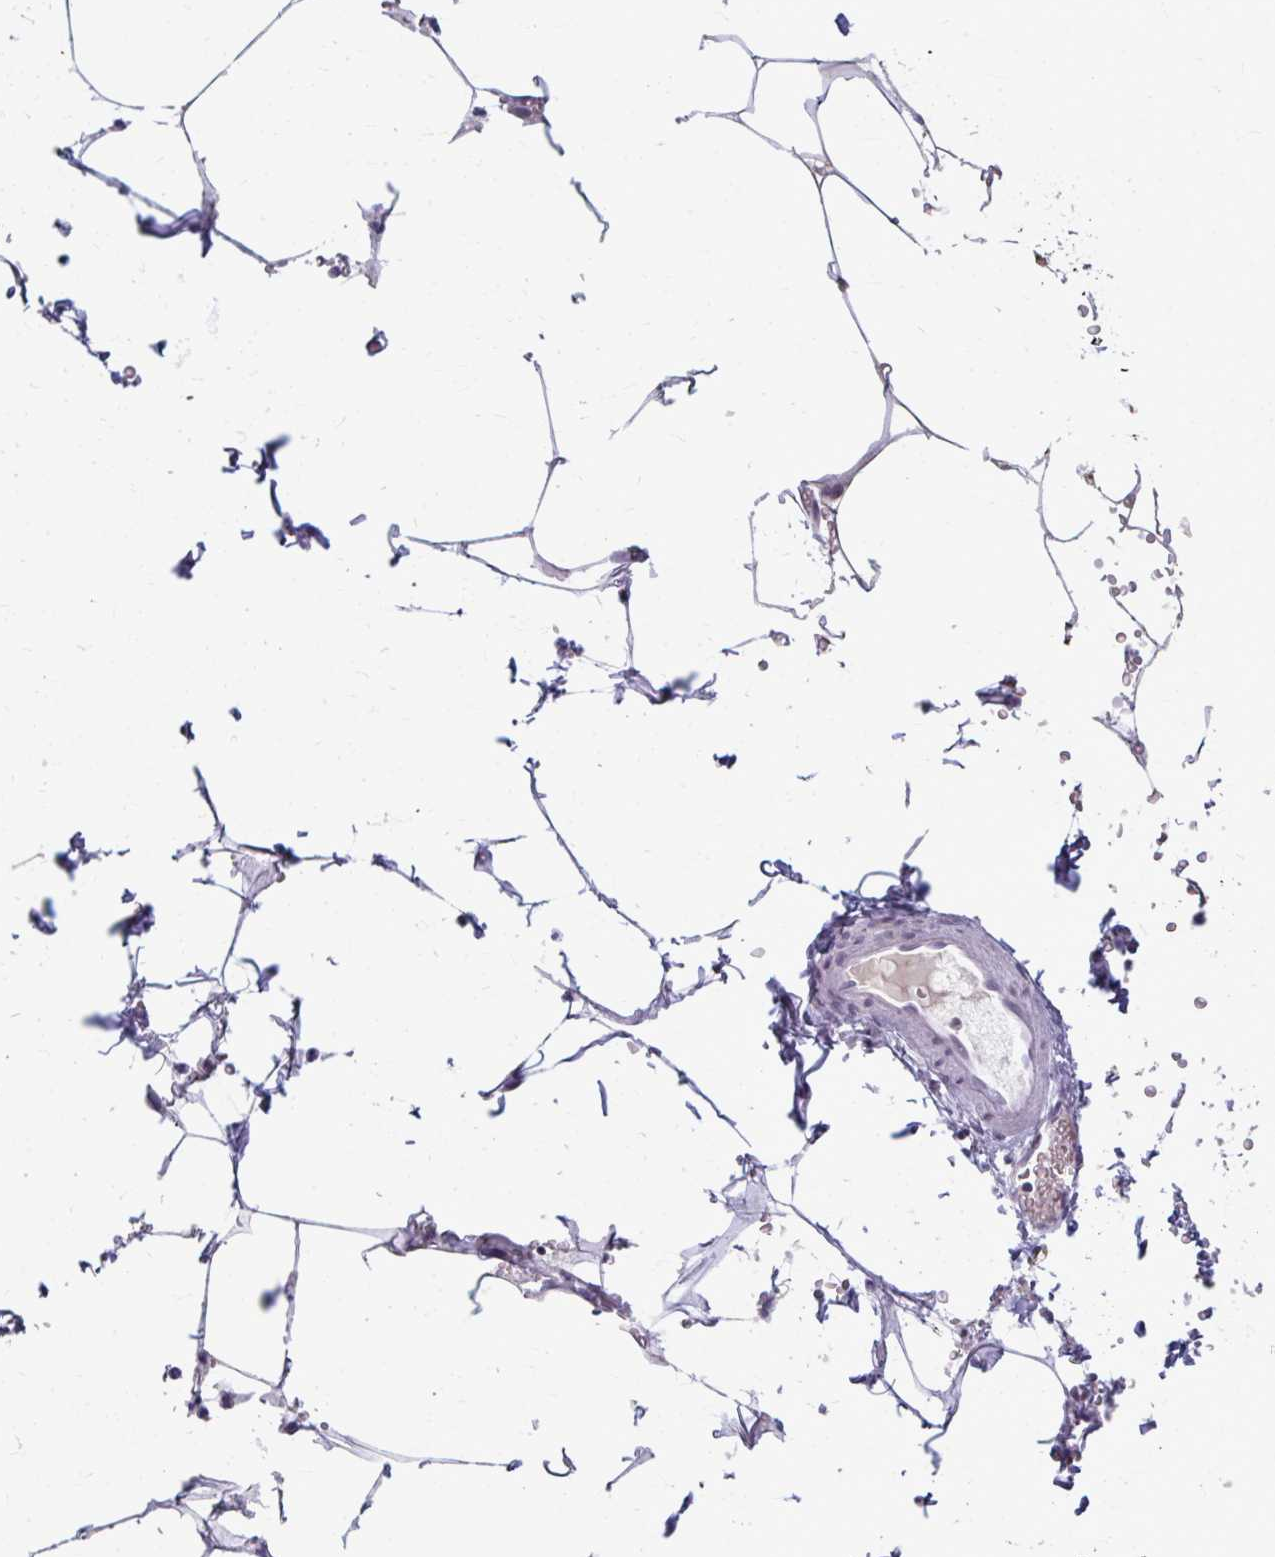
{"staining": {"intensity": "negative", "quantity": "none", "location": "none"}, "tissue": "adipose tissue", "cell_type": "Adipocytes", "image_type": "normal", "snomed": [{"axis": "morphology", "description": "Normal tissue, NOS"}, {"axis": "topography", "description": "Urinary bladder"}, {"axis": "topography", "description": "Peripheral nerve tissue"}], "caption": "Immunohistochemical staining of unremarkable adipose tissue reveals no significant expression in adipocytes.", "gene": "MAF1", "patient": {"sex": "male", "age": 55}}